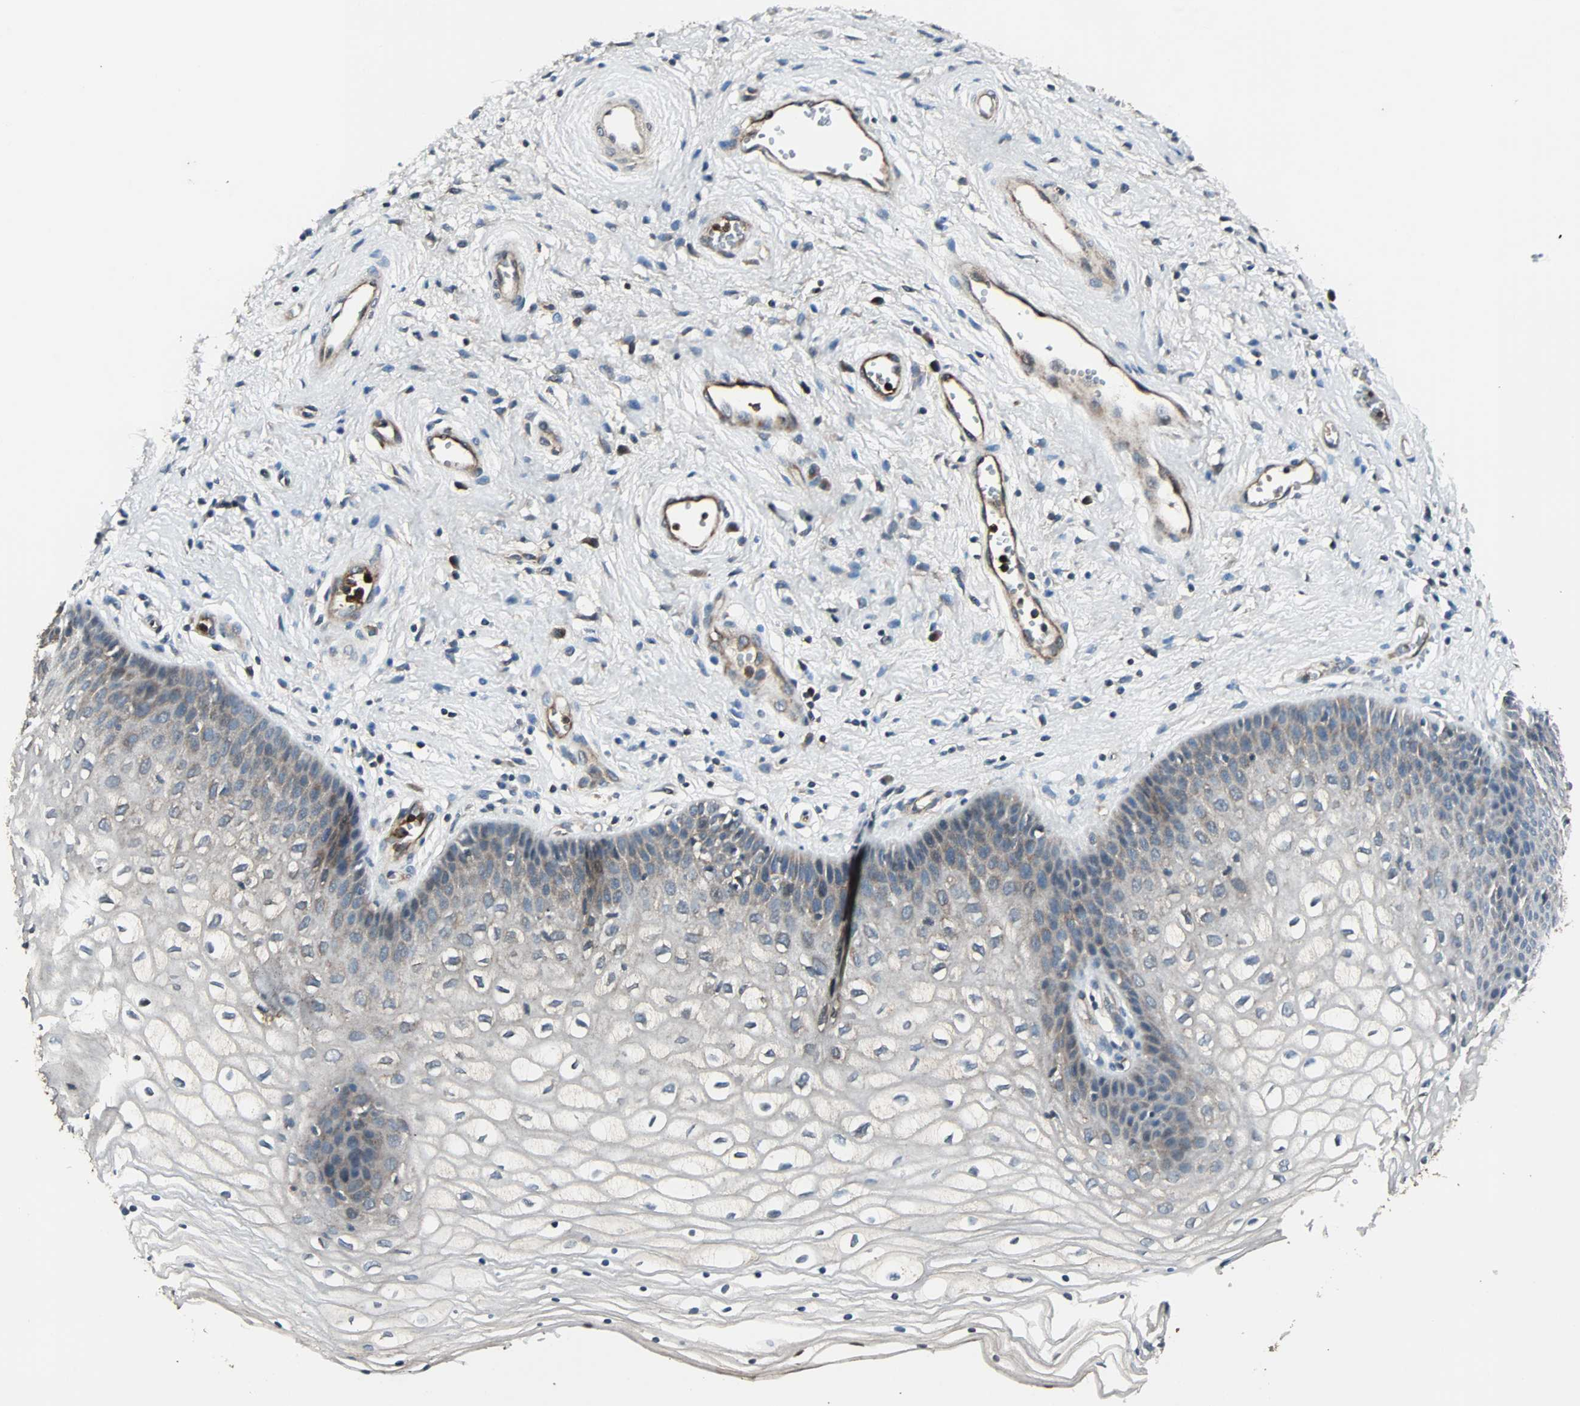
{"staining": {"intensity": "weak", "quantity": "<25%", "location": "cytoplasmic/membranous"}, "tissue": "vagina", "cell_type": "Squamous epithelial cells", "image_type": "normal", "snomed": [{"axis": "morphology", "description": "Normal tissue, NOS"}, {"axis": "topography", "description": "Vagina"}], "caption": "A high-resolution image shows immunohistochemistry staining of unremarkable vagina, which displays no significant positivity in squamous epithelial cells. (DAB (3,3'-diaminobenzidine) immunohistochemistry (IHC) with hematoxylin counter stain).", "gene": "GCK", "patient": {"sex": "female", "age": 34}}